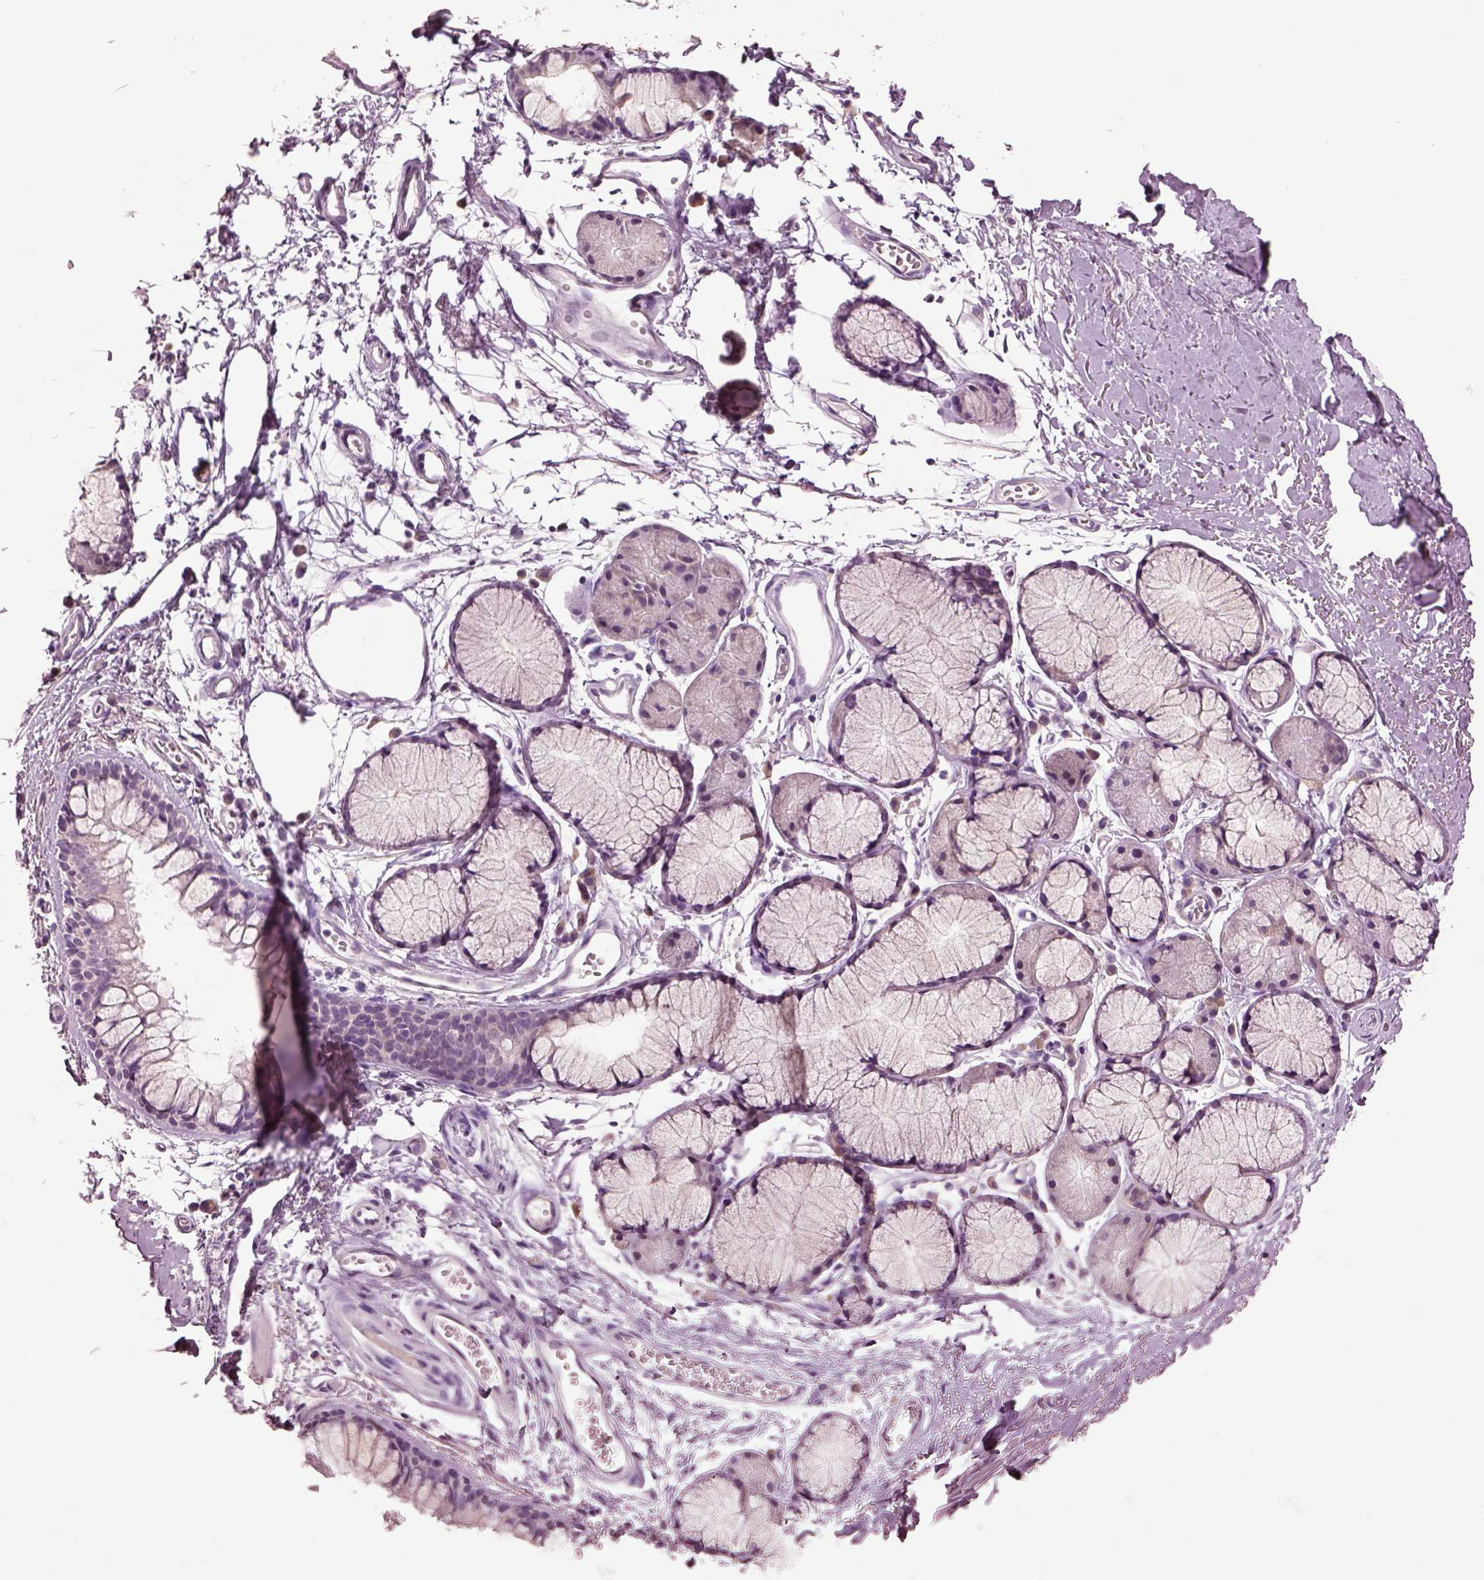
{"staining": {"intensity": "negative", "quantity": "none", "location": "none"}, "tissue": "soft tissue", "cell_type": "Fibroblasts", "image_type": "normal", "snomed": [{"axis": "morphology", "description": "Normal tissue, NOS"}, {"axis": "topography", "description": "Cartilage tissue"}, {"axis": "topography", "description": "Bronchus"}], "caption": "Image shows no protein positivity in fibroblasts of unremarkable soft tissue.", "gene": "CLPSL1", "patient": {"sex": "female", "age": 79}}